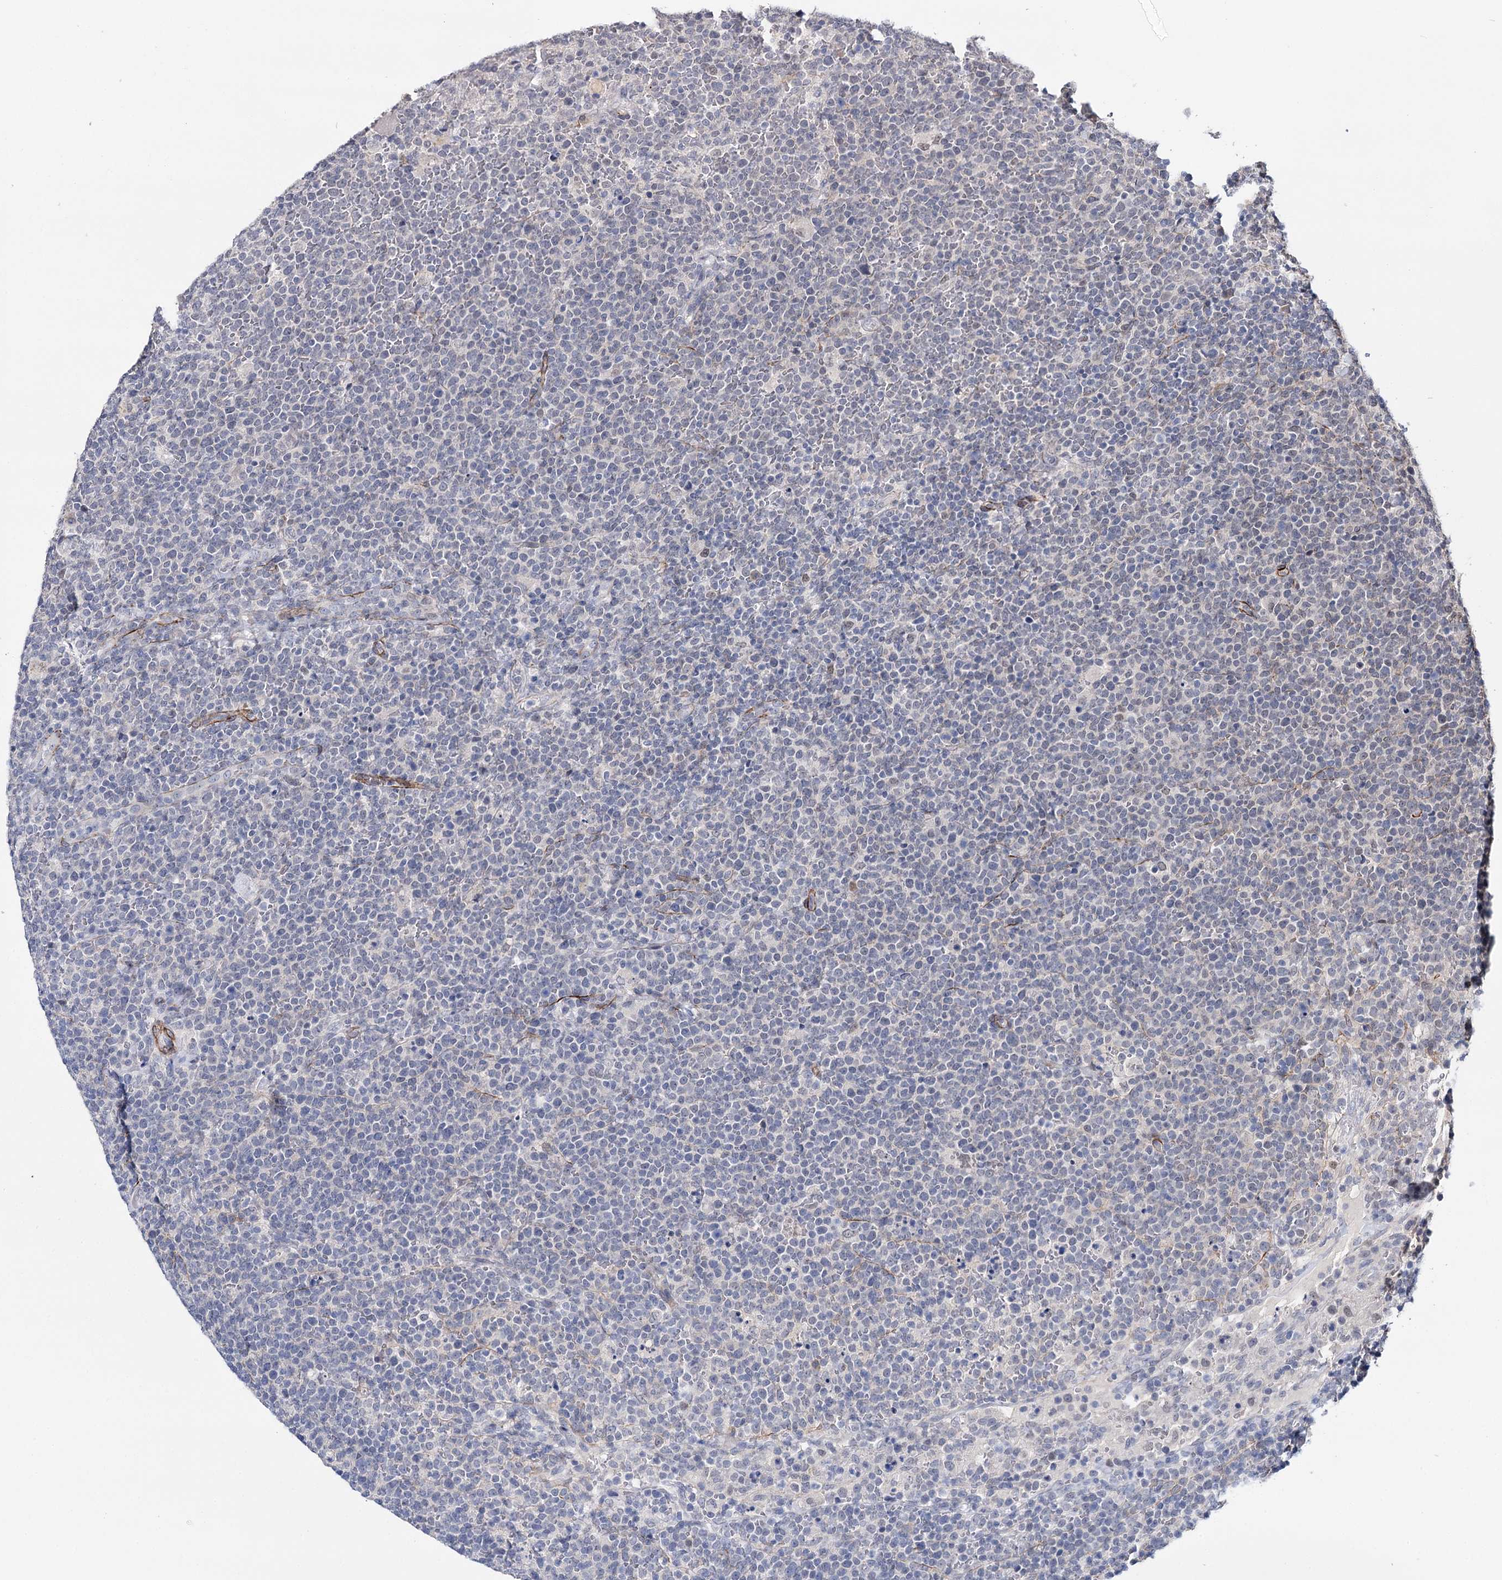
{"staining": {"intensity": "negative", "quantity": "none", "location": "none"}, "tissue": "lymphoma", "cell_type": "Tumor cells", "image_type": "cancer", "snomed": [{"axis": "morphology", "description": "Malignant lymphoma, non-Hodgkin's type, High grade"}, {"axis": "topography", "description": "Lymph node"}], "caption": "Immunohistochemistry photomicrograph of neoplastic tissue: lymphoma stained with DAB exhibits no significant protein staining in tumor cells.", "gene": "CFAP46", "patient": {"sex": "male", "age": 61}}